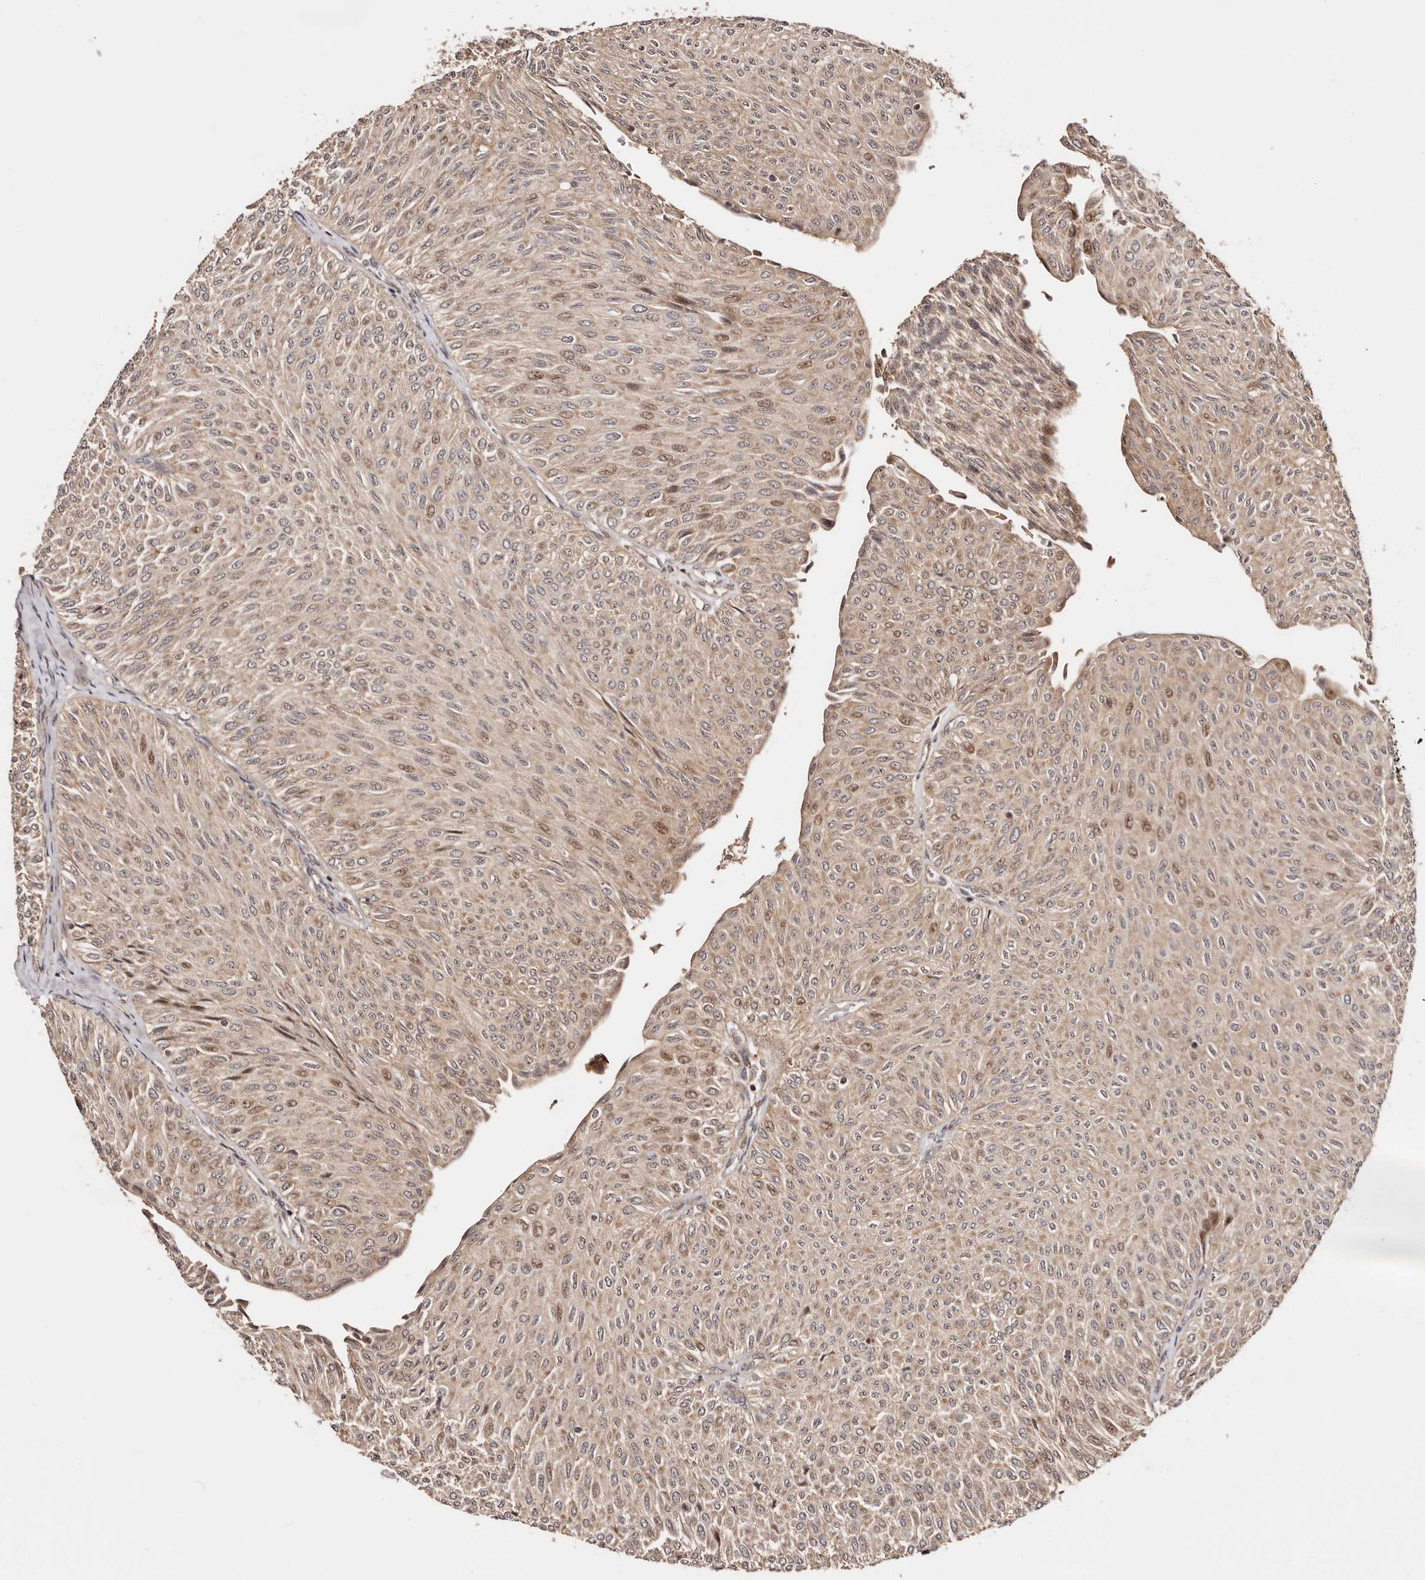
{"staining": {"intensity": "weak", "quantity": ">75%", "location": "cytoplasmic/membranous,nuclear"}, "tissue": "urothelial cancer", "cell_type": "Tumor cells", "image_type": "cancer", "snomed": [{"axis": "morphology", "description": "Urothelial carcinoma, Low grade"}, {"axis": "topography", "description": "Urinary bladder"}], "caption": "DAB immunohistochemical staining of urothelial cancer demonstrates weak cytoplasmic/membranous and nuclear protein positivity in about >75% of tumor cells.", "gene": "PTPN22", "patient": {"sex": "male", "age": 78}}